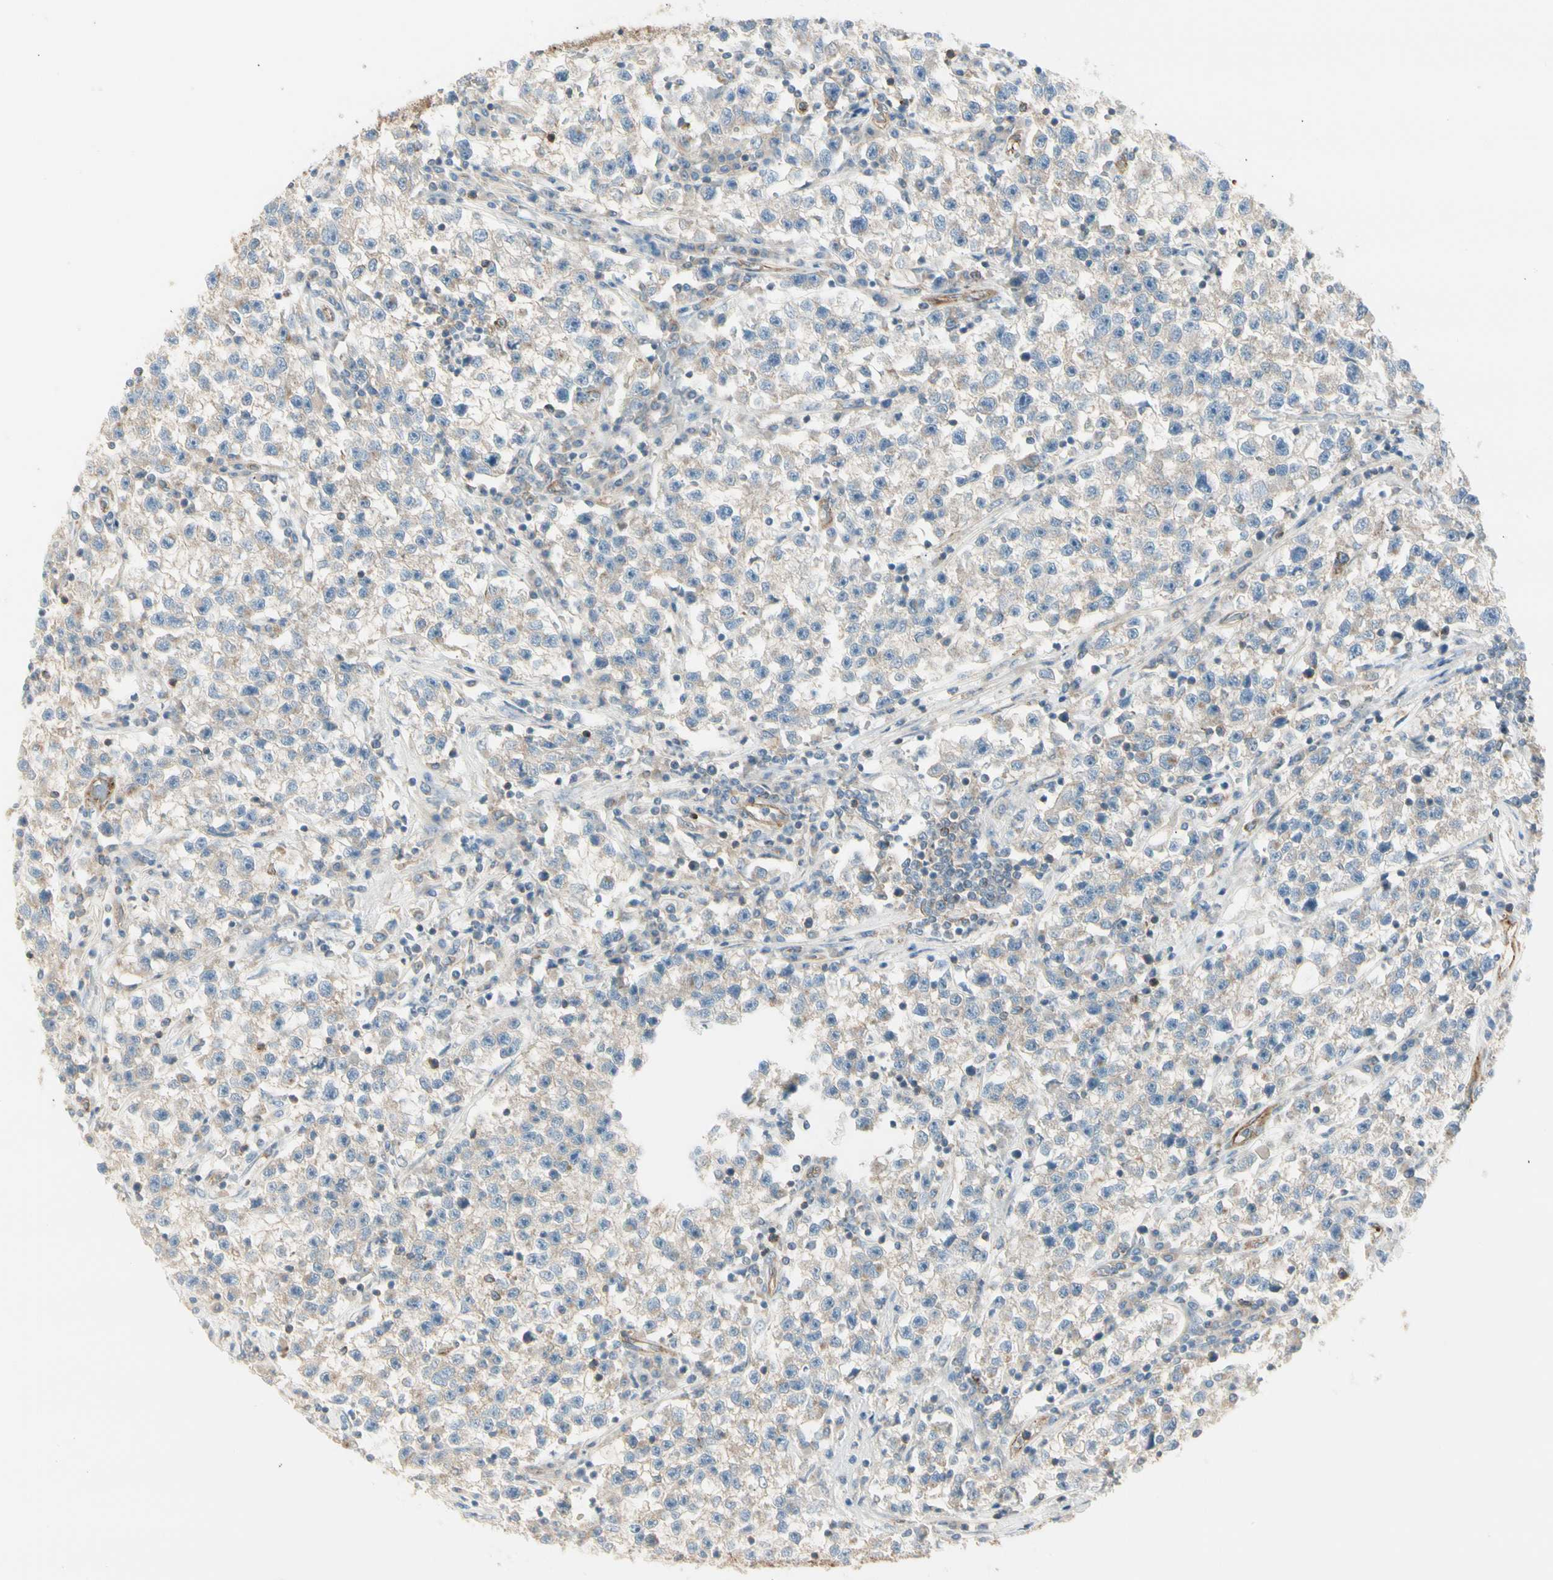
{"staining": {"intensity": "weak", "quantity": ">75%", "location": "cytoplasmic/membranous"}, "tissue": "testis cancer", "cell_type": "Tumor cells", "image_type": "cancer", "snomed": [{"axis": "morphology", "description": "Seminoma, NOS"}, {"axis": "topography", "description": "Testis"}], "caption": "This histopathology image displays seminoma (testis) stained with immunohistochemistry to label a protein in brown. The cytoplasmic/membranous of tumor cells show weak positivity for the protein. Nuclei are counter-stained blue.", "gene": "AGFG1", "patient": {"sex": "male", "age": 22}}